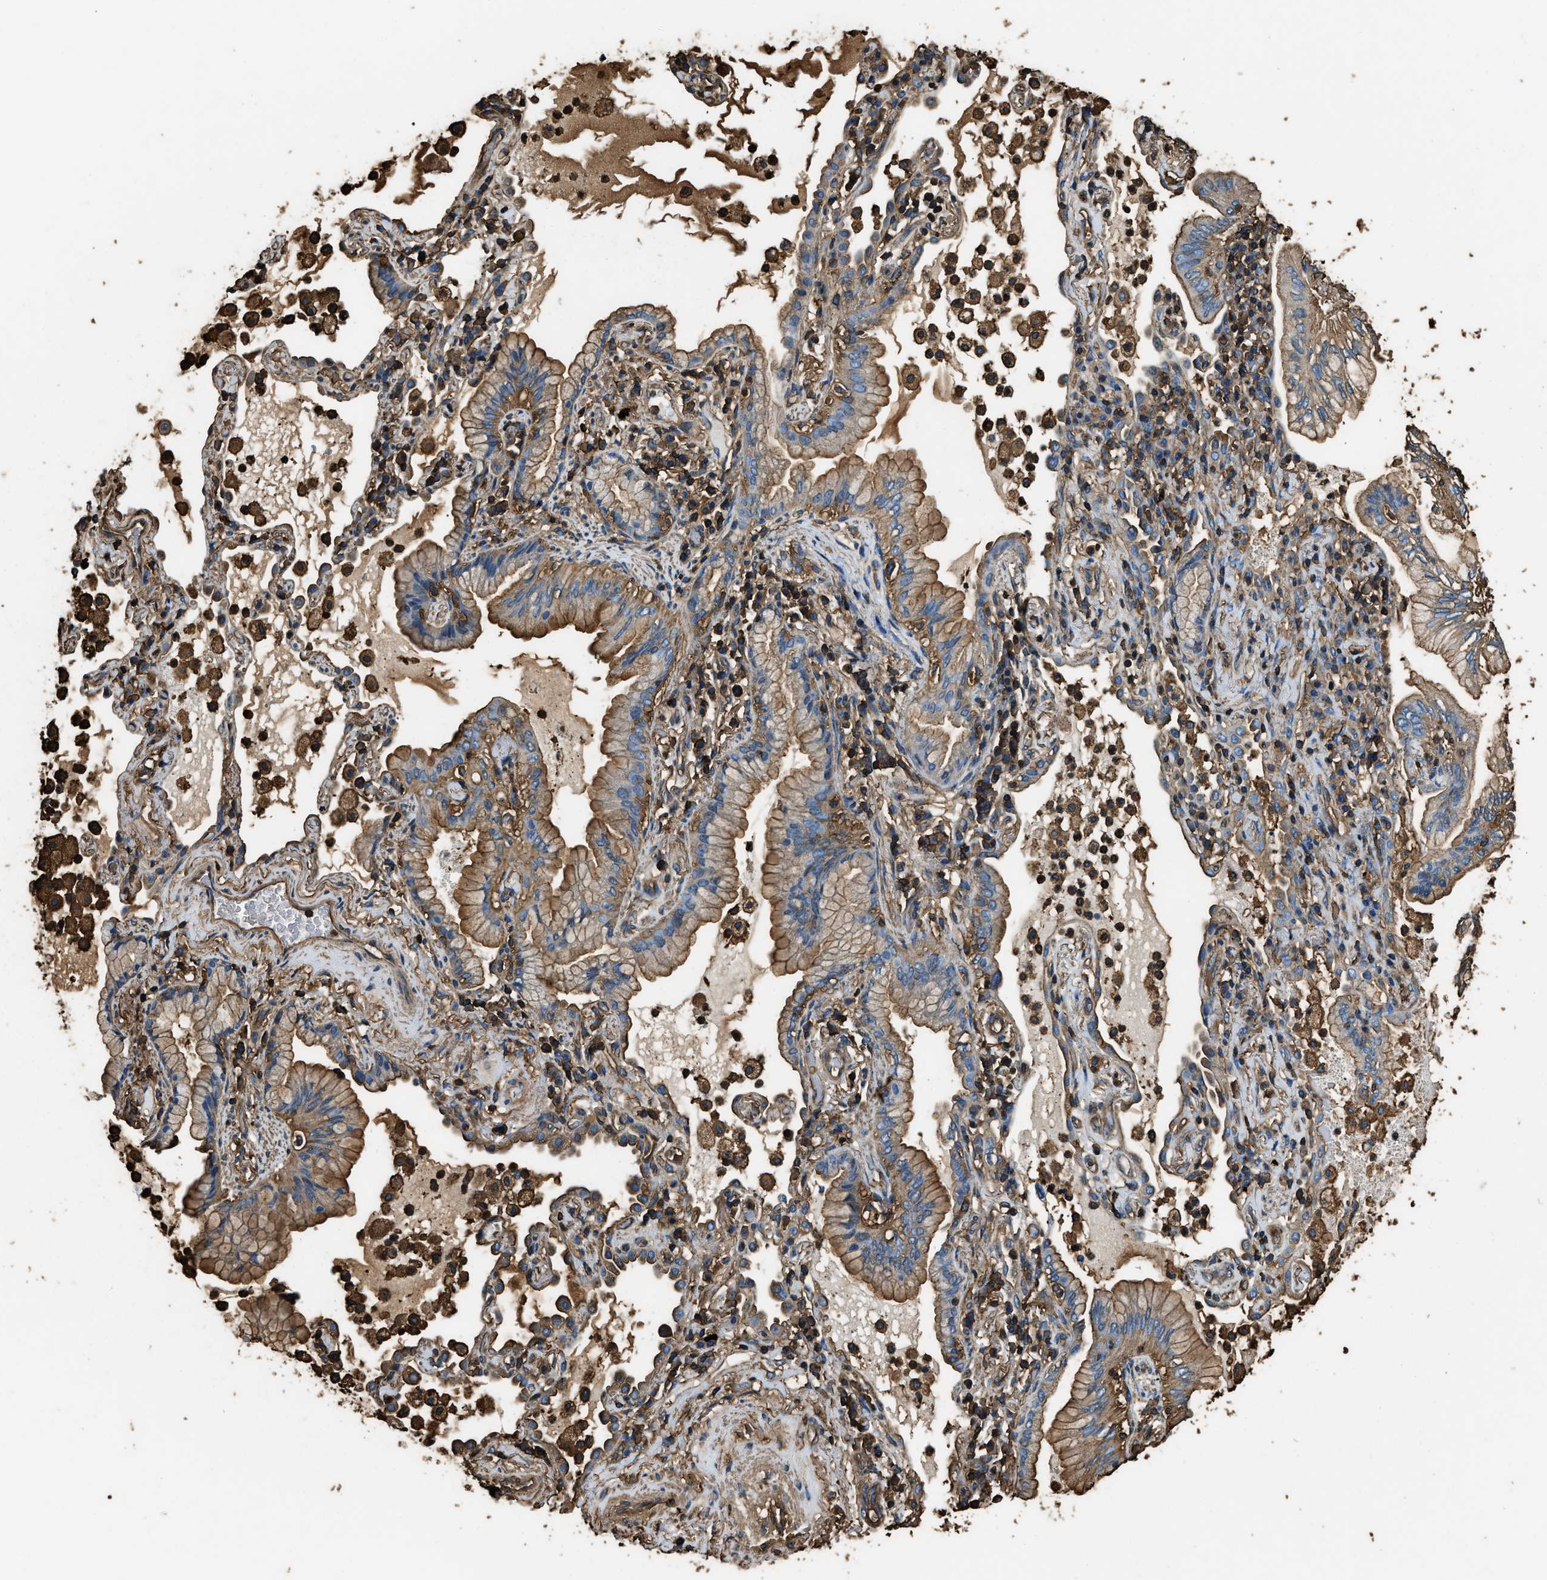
{"staining": {"intensity": "moderate", "quantity": ">75%", "location": "cytoplasmic/membranous"}, "tissue": "lung cancer", "cell_type": "Tumor cells", "image_type": "cancer", "snomed": [{"axis": "morphology", "description": "Adenocarcinoma, NOS"}, {"axis": "topography", "description": "Lung"}], "caption": "A photomicrograph showing moderate cytoplasmic/membranous staining in about >75% of tumor cells in lung adenocarcinoma, as visualized by brown immunohistochemical staining.", "gene": "ACCS", "patient": {"sex": "female", "age": 70}}